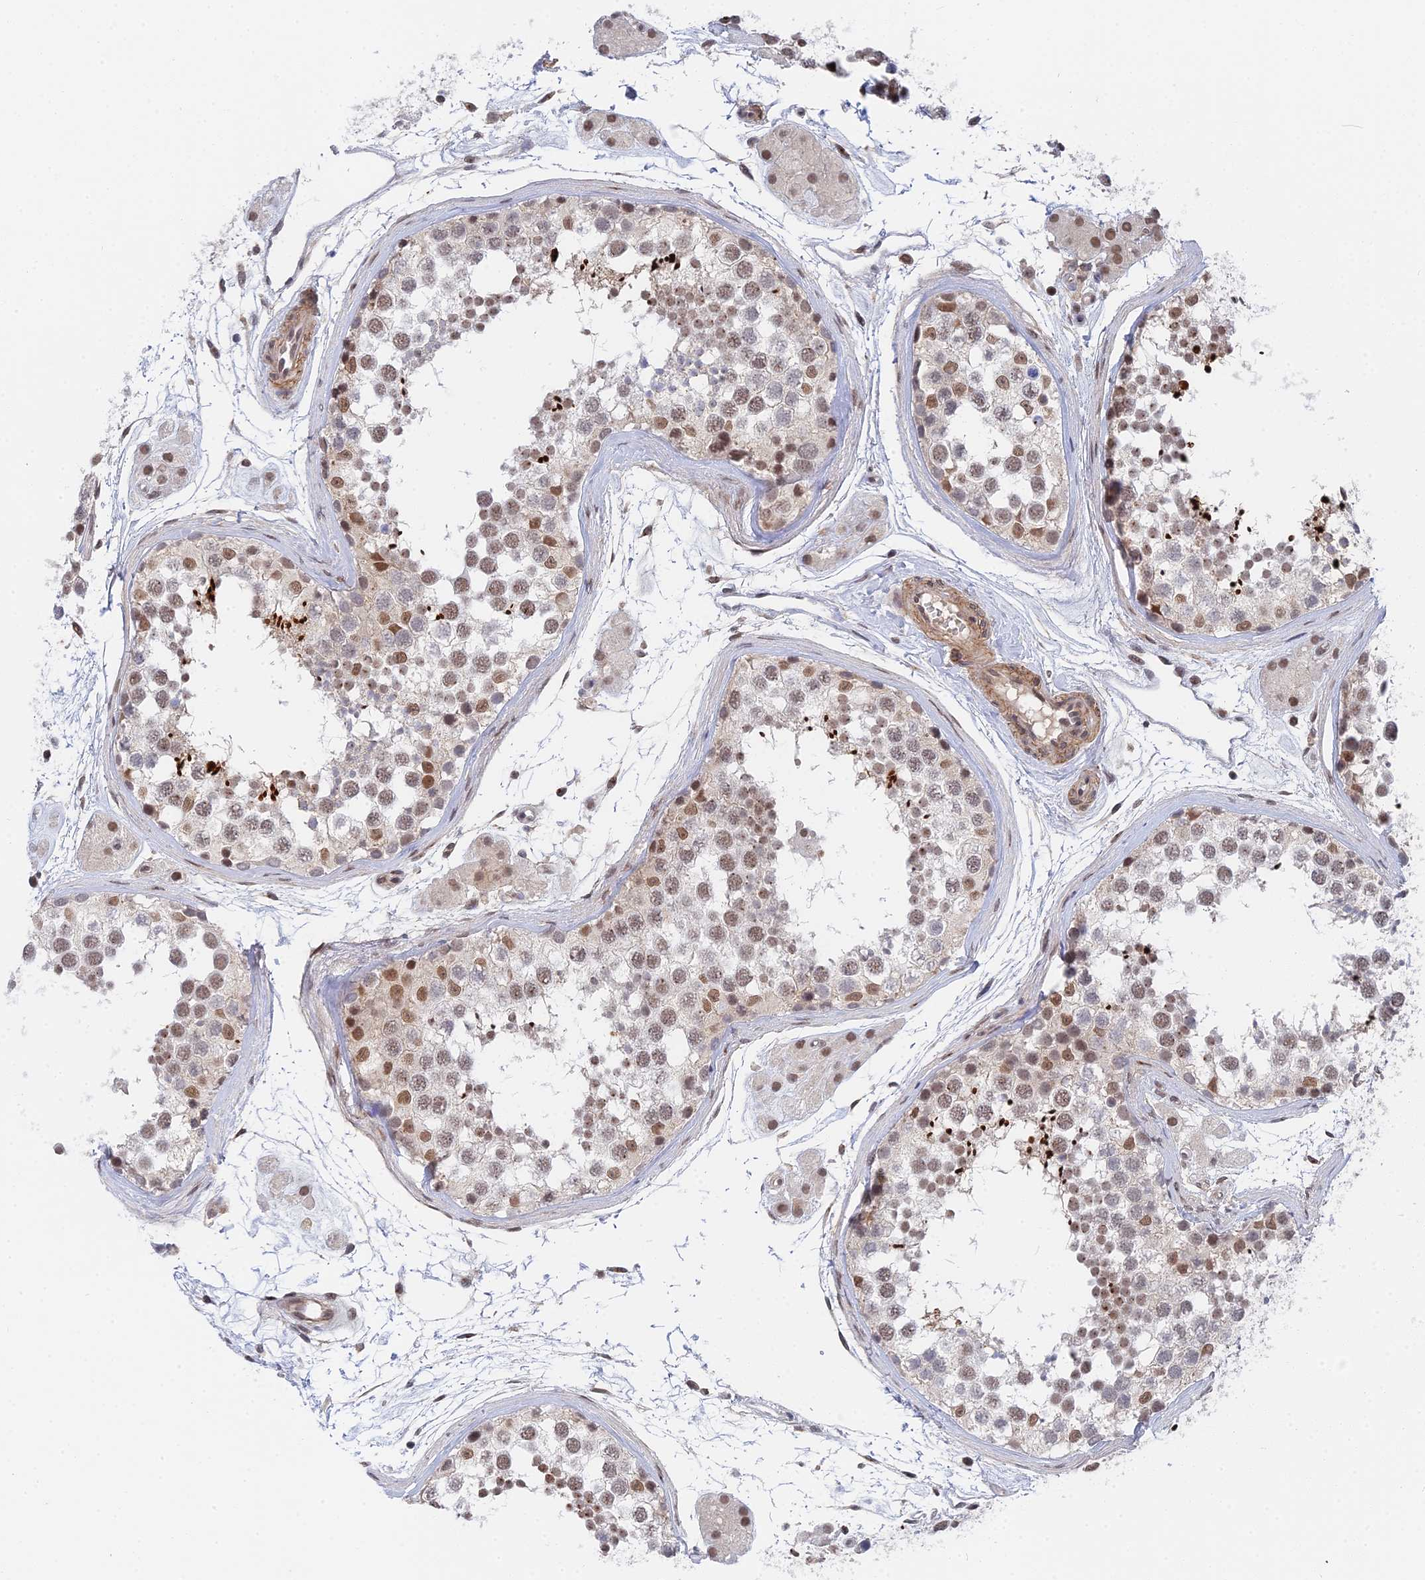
{"staining": {"intensity": "moderate", "quantity": "25%-75%", "location": "nuclear"}, "tissue": "testis", "cell_type": "Cells in seminiferous ducts", "image_type": "normal", "snomed": [{"axis": "morphology", "description": "Normal tissue, NOS"}, {"axis": "topography", "description": "Testis"}], "caption": "Immunohistochemical staining of benign testis exhibits medium levels of moderate nuclear expression in approximately 25%-75% of cells in seminiferous ducts.", "gene": "CCDC85A", "patient": {"sex": "male", "age": 56}}